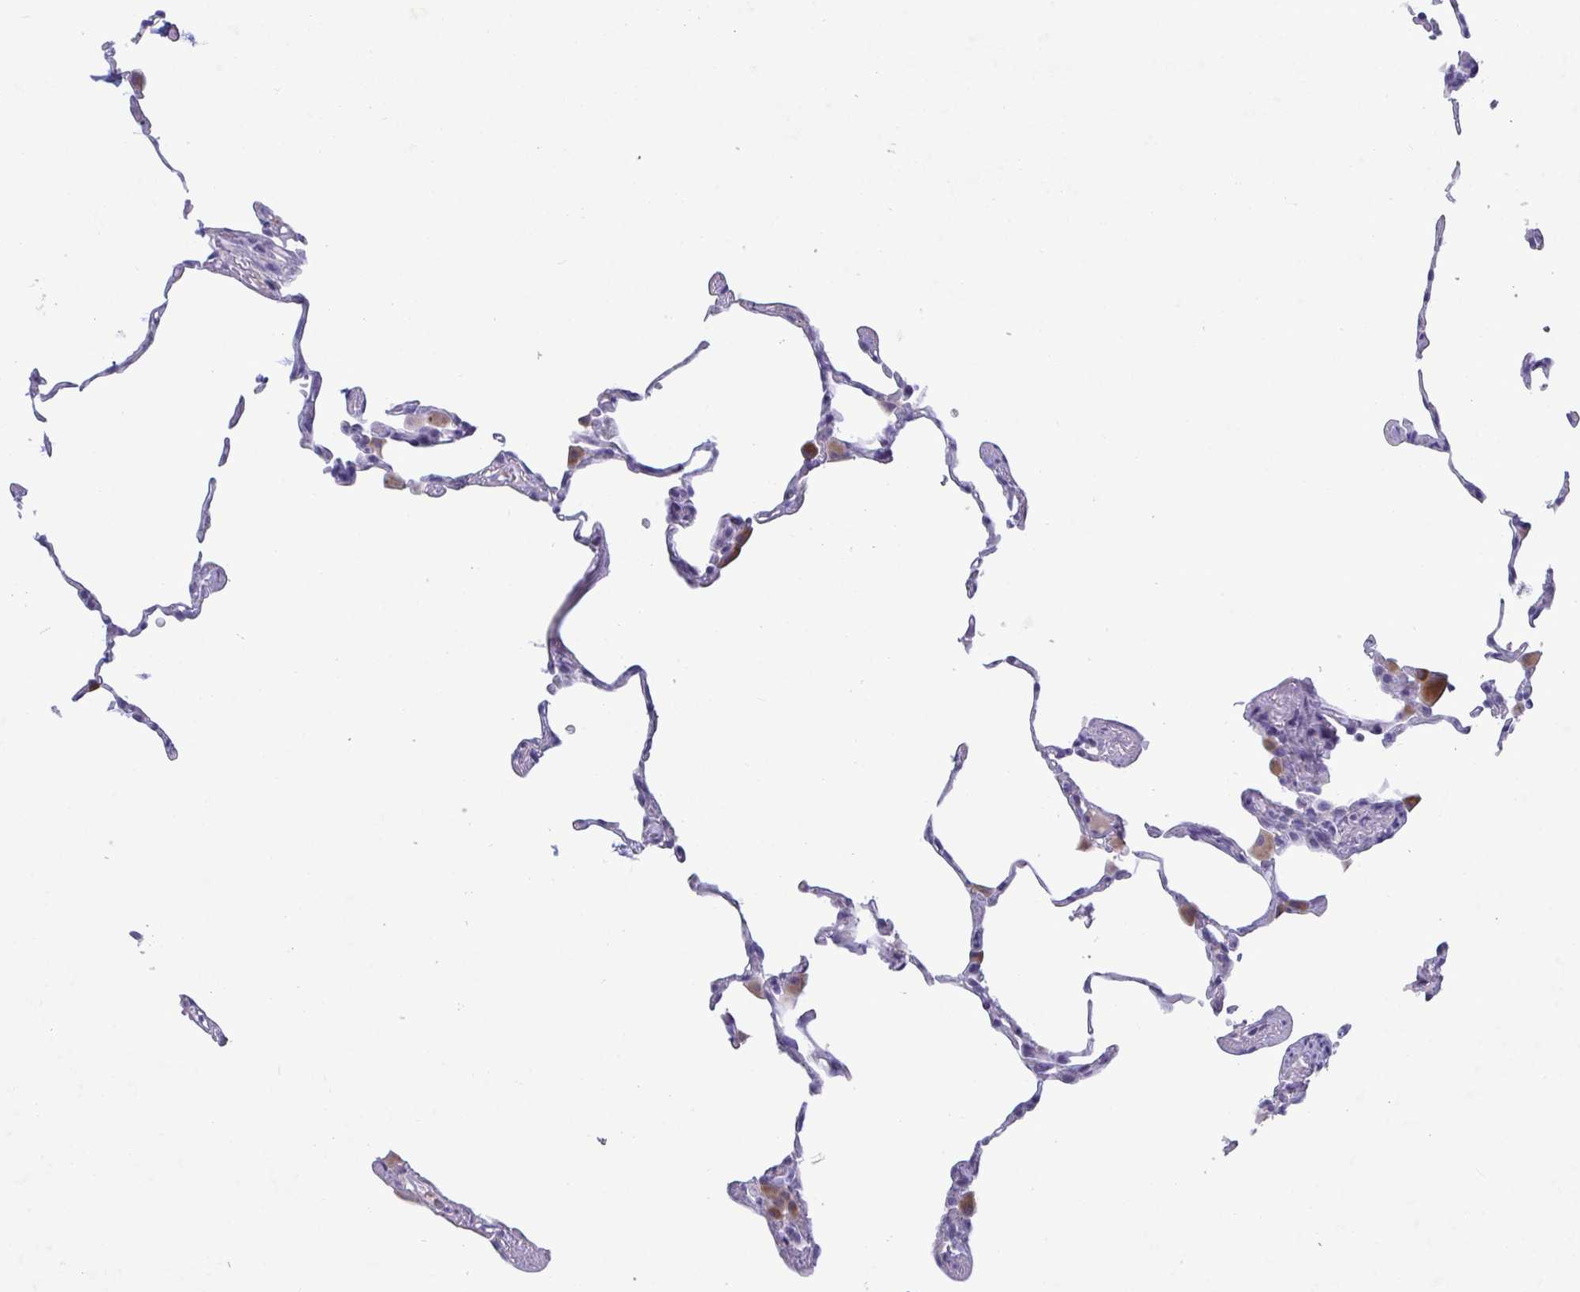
{"staining": {"intensity": "moderate", "quantity": "<25%", "location": "cytoplasmic/membranous"}, "tissue": "lung", "cell_type": "Alveolar cells", "image_type": "normal", "snomed": [{"axis": "morphology", "description": "Normal tissue, NOS"}, {"axis": "topography", "description": "Lung"}], "caption": "DAB (3,3'-diaminobenzidine) immunohistochemical staining of normal human lung shows moderate cytoplasmic/membranous protein staining in about <25% of alveolar cells. The protein of interest is shown in brown color, while the nuclei are stained blue.", "gene": "GALNT13", "patient": {"sex": "female", "age": 57}}